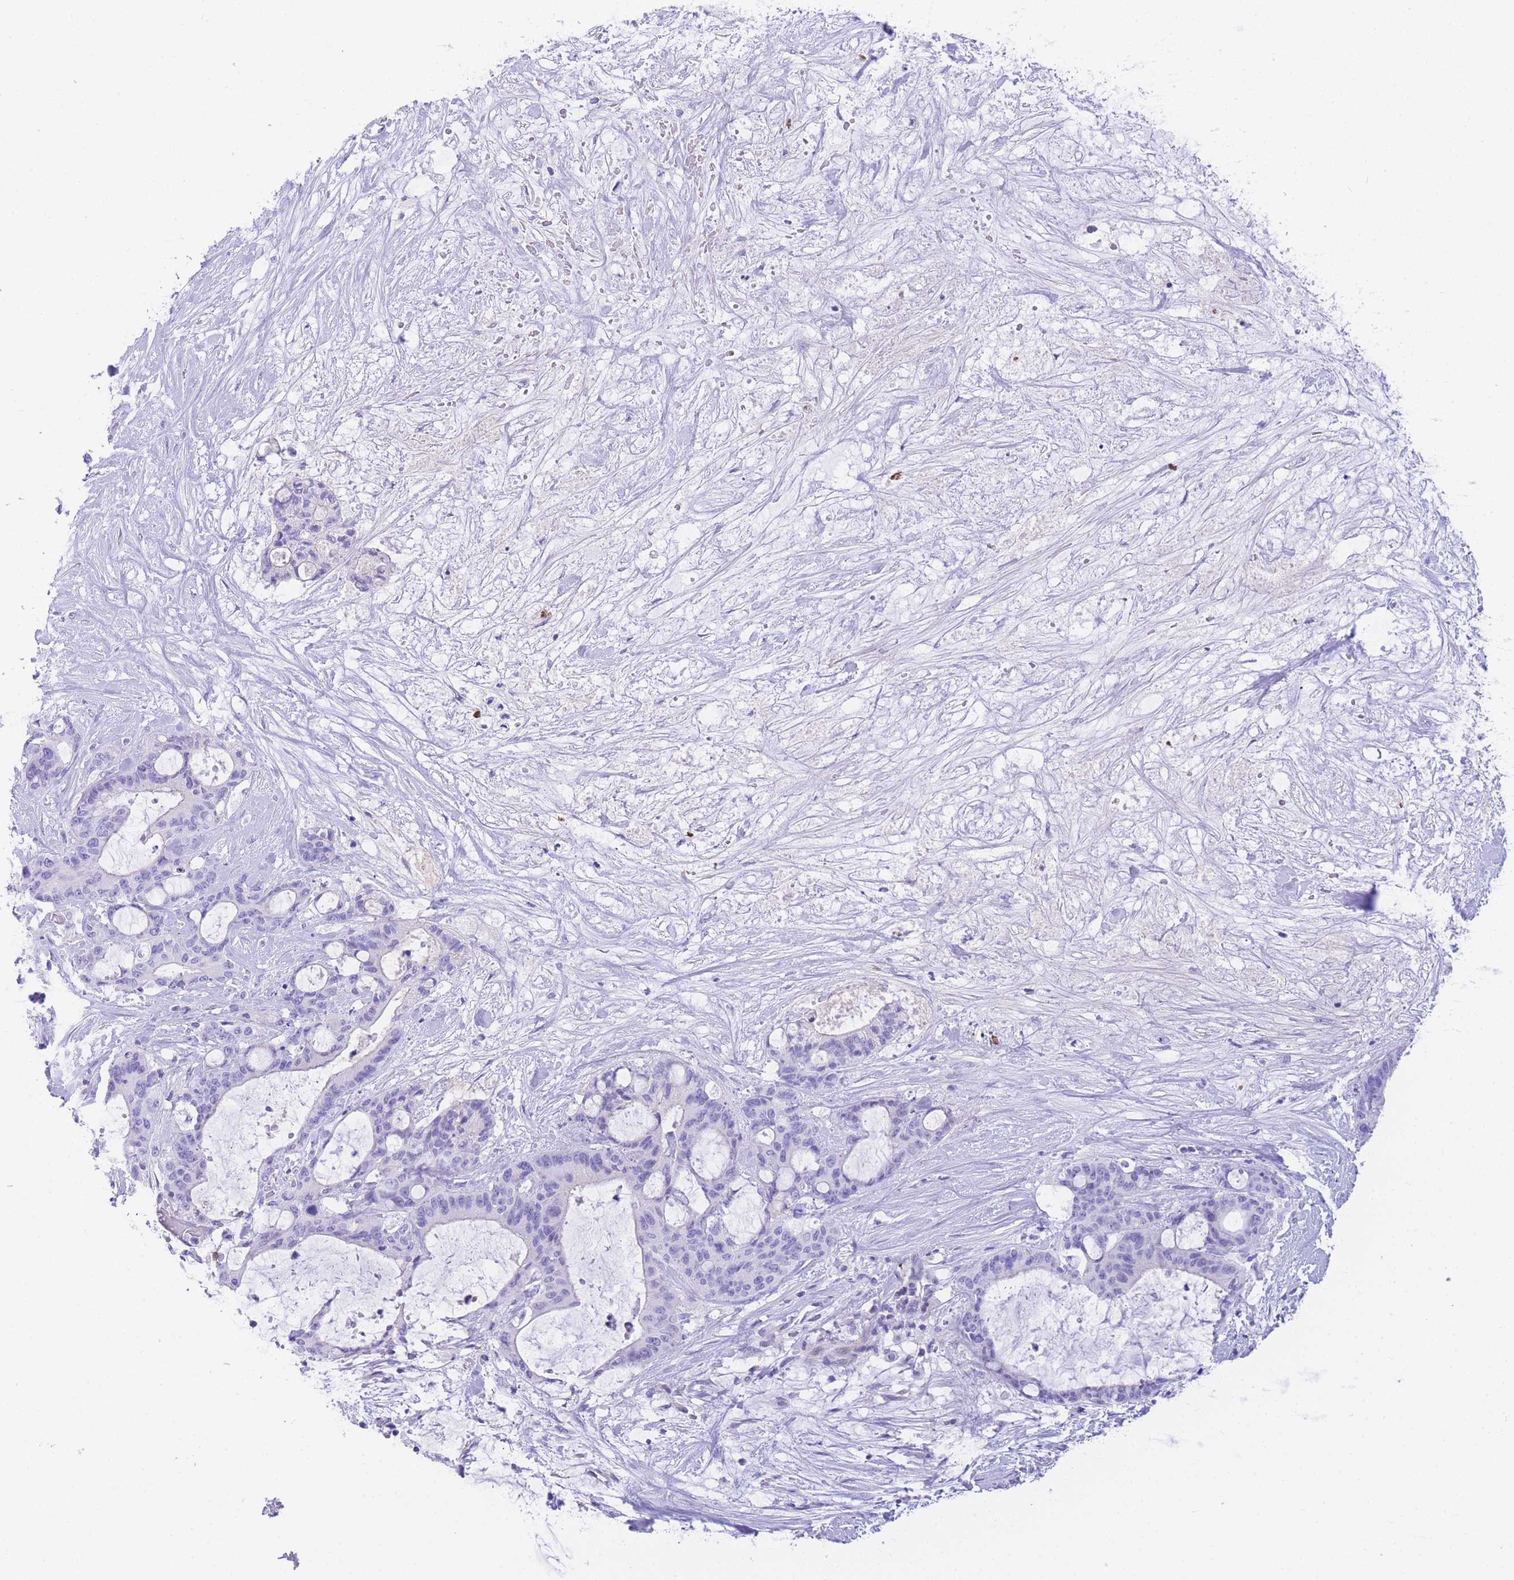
{"staining": {"intensity": "negative", "quantity": "none", "location": "none"}, "tissue": "liver cancer", "cell_type": "Tumor cells", "image_type": "cancer", "snomed": [{"axis": "morphology", "description": "Normal tissue, NOS"}, {"axis": "morphology", "description": "Cholangiocarcinoma"}, {"axis": "topography", "description": "Liver"}, {"axis": "topography", "description": "Peripheral nerve tissue"}], "caption": "Liver cancer stained for a protein using IHC exhibits no expression tumor cells.", "gene": "TIFAB", "patient": {"sex": "female", "age": 73}}